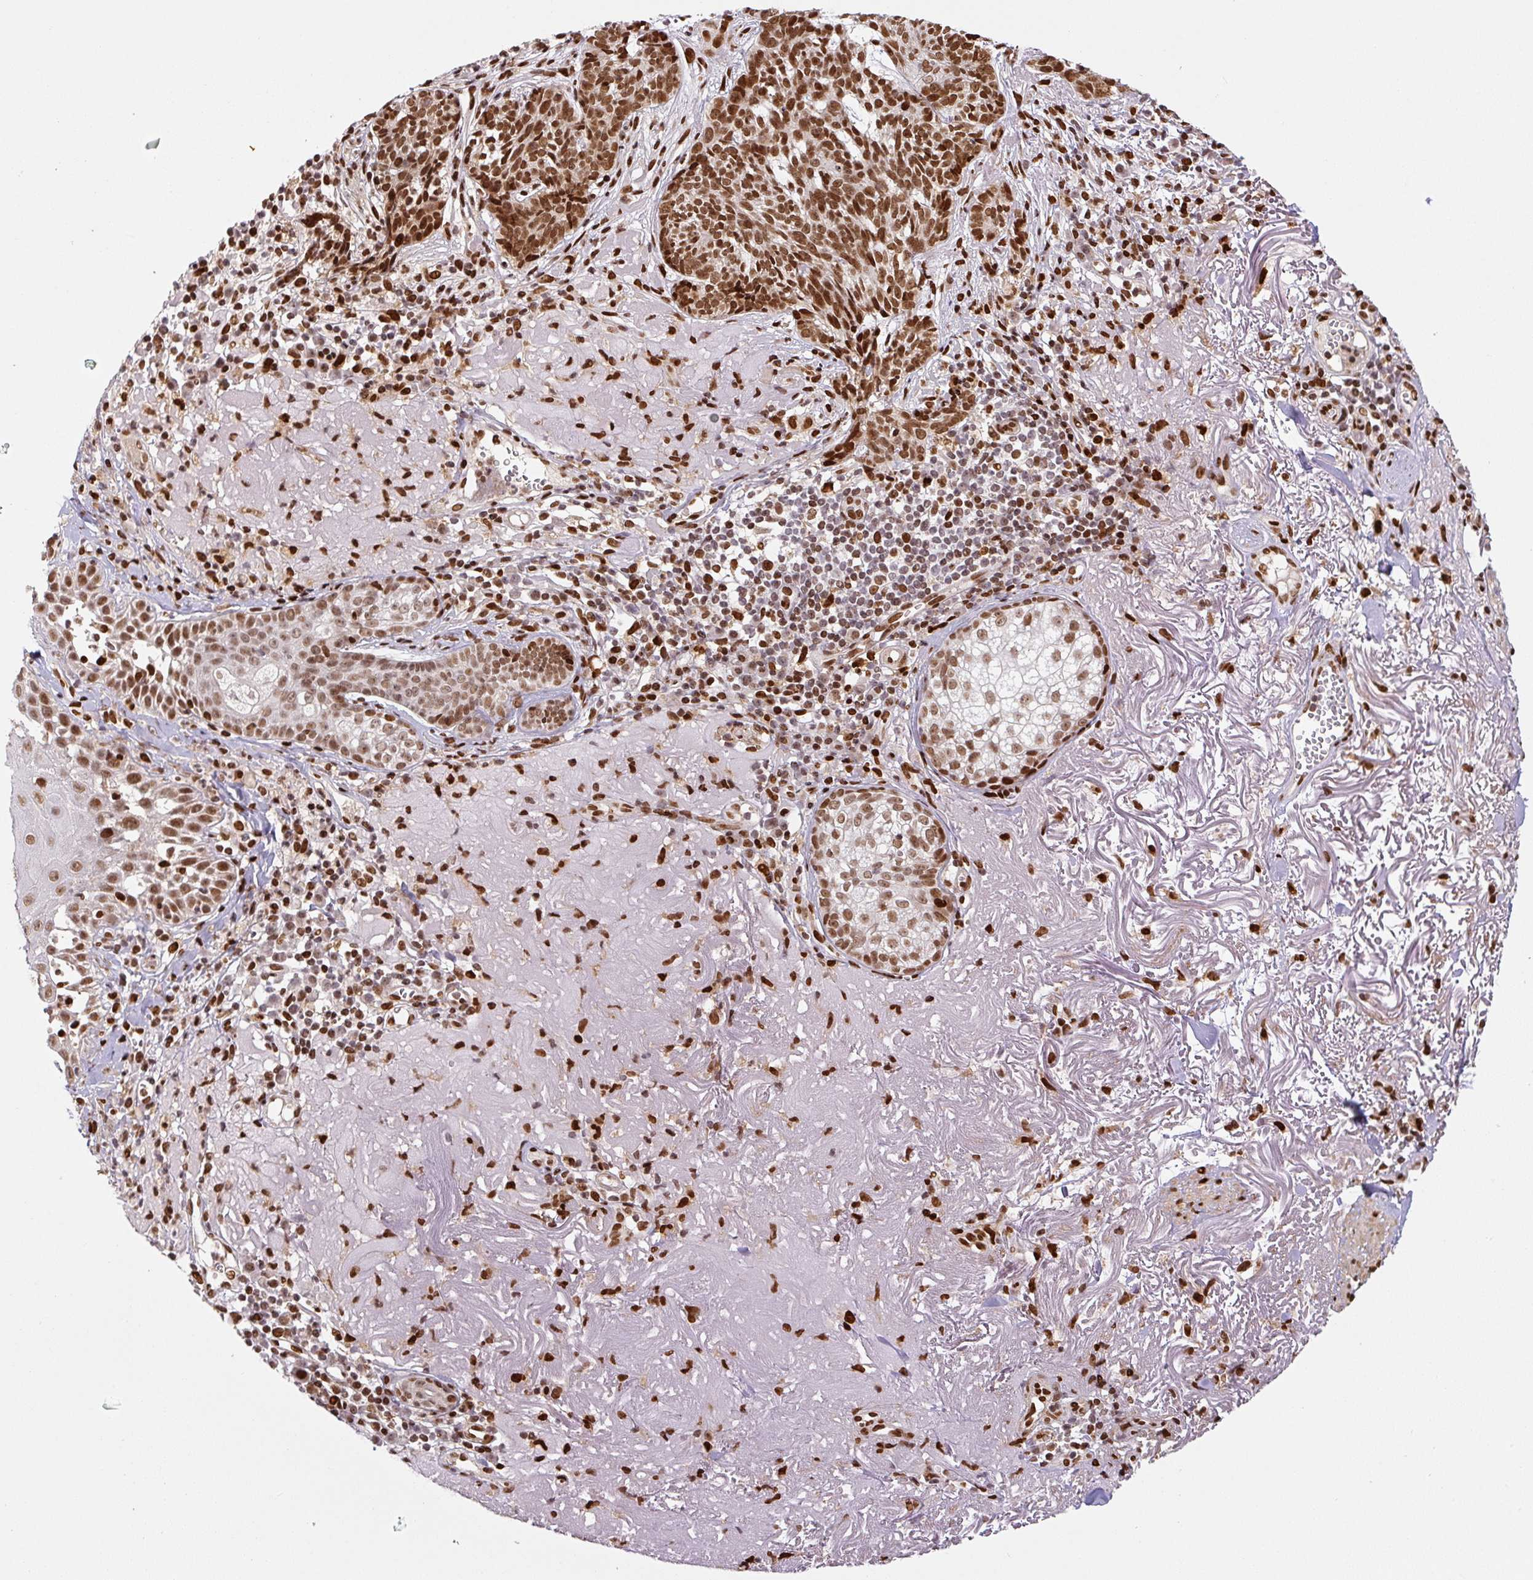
{"staining": {"intensity": "moderate", "quantity": ">75%", "location": "nuclear"}, "tissue": "skin cancer", "cell_type": "Tumor cells", "image_type": "cancer", "snomed": [{"axis": "morphology", "description": "Basal cell carcinoma"}, {"axis": "topography", "description": "Skin"}, {"axis": "topography", "description": "Skin of face"}], "caption": "An immunohistochemistry (IHC) image of neoplastic tissue is shown. Protein staining in brown labels moderate nuclear positivity in skin basal cell carcinoma within tumor cells.", "gene": "PYDC2", "patient": {"sex": "female", "age": 95}}